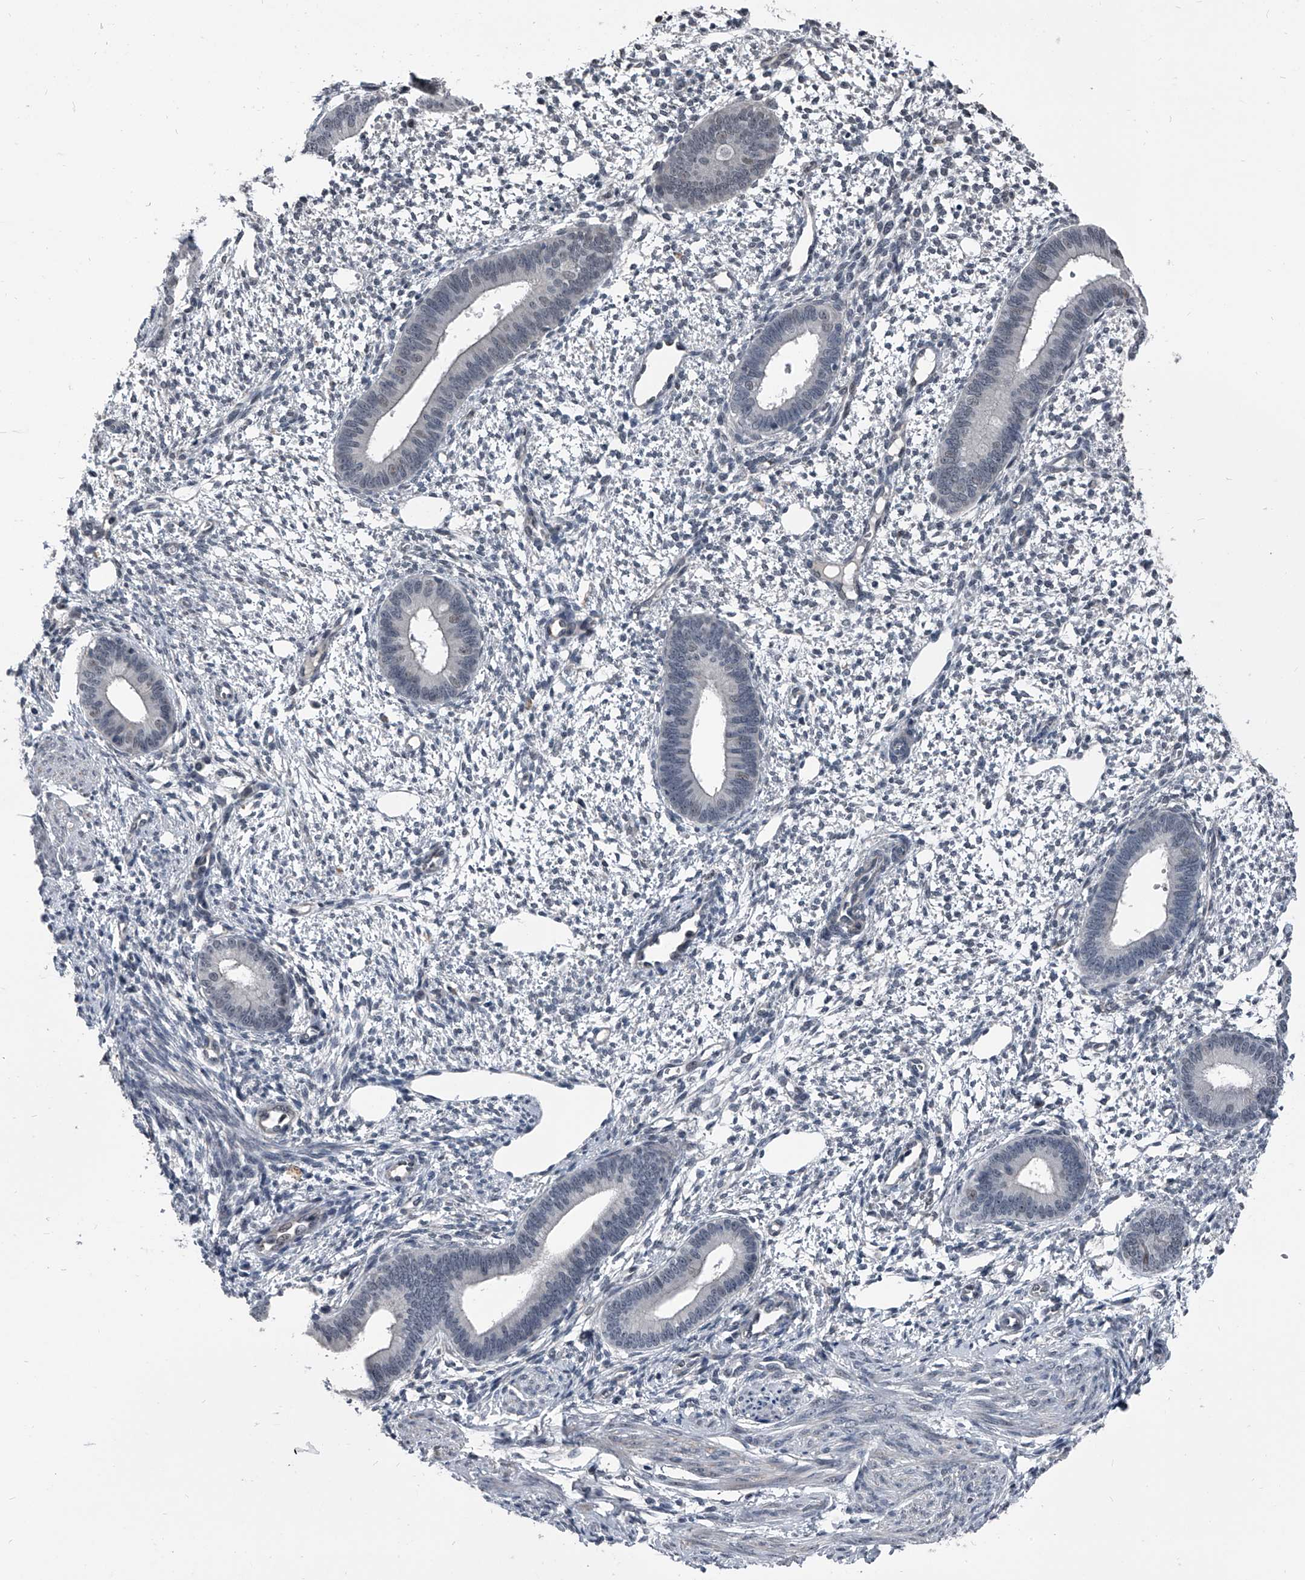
{"staining": {"intensity": "negative", "quantity": "none", "location": "none"}, "tissue": "endometrium", "cell_type": "Cells in endometrial stroma", "image_type": "normal", "snomed": [{"axis": "morphology", "description": "Normal tissue, NOS"}, {"axis": "topography", "description": "Endometrium"}], "caption": "DAB immunohistochemical staining of normal endometrium demonstrates no significant expression in cells in endometrial stroma.", "gene": "MEN1", "patient": {"sex": "female", "age": 46}}